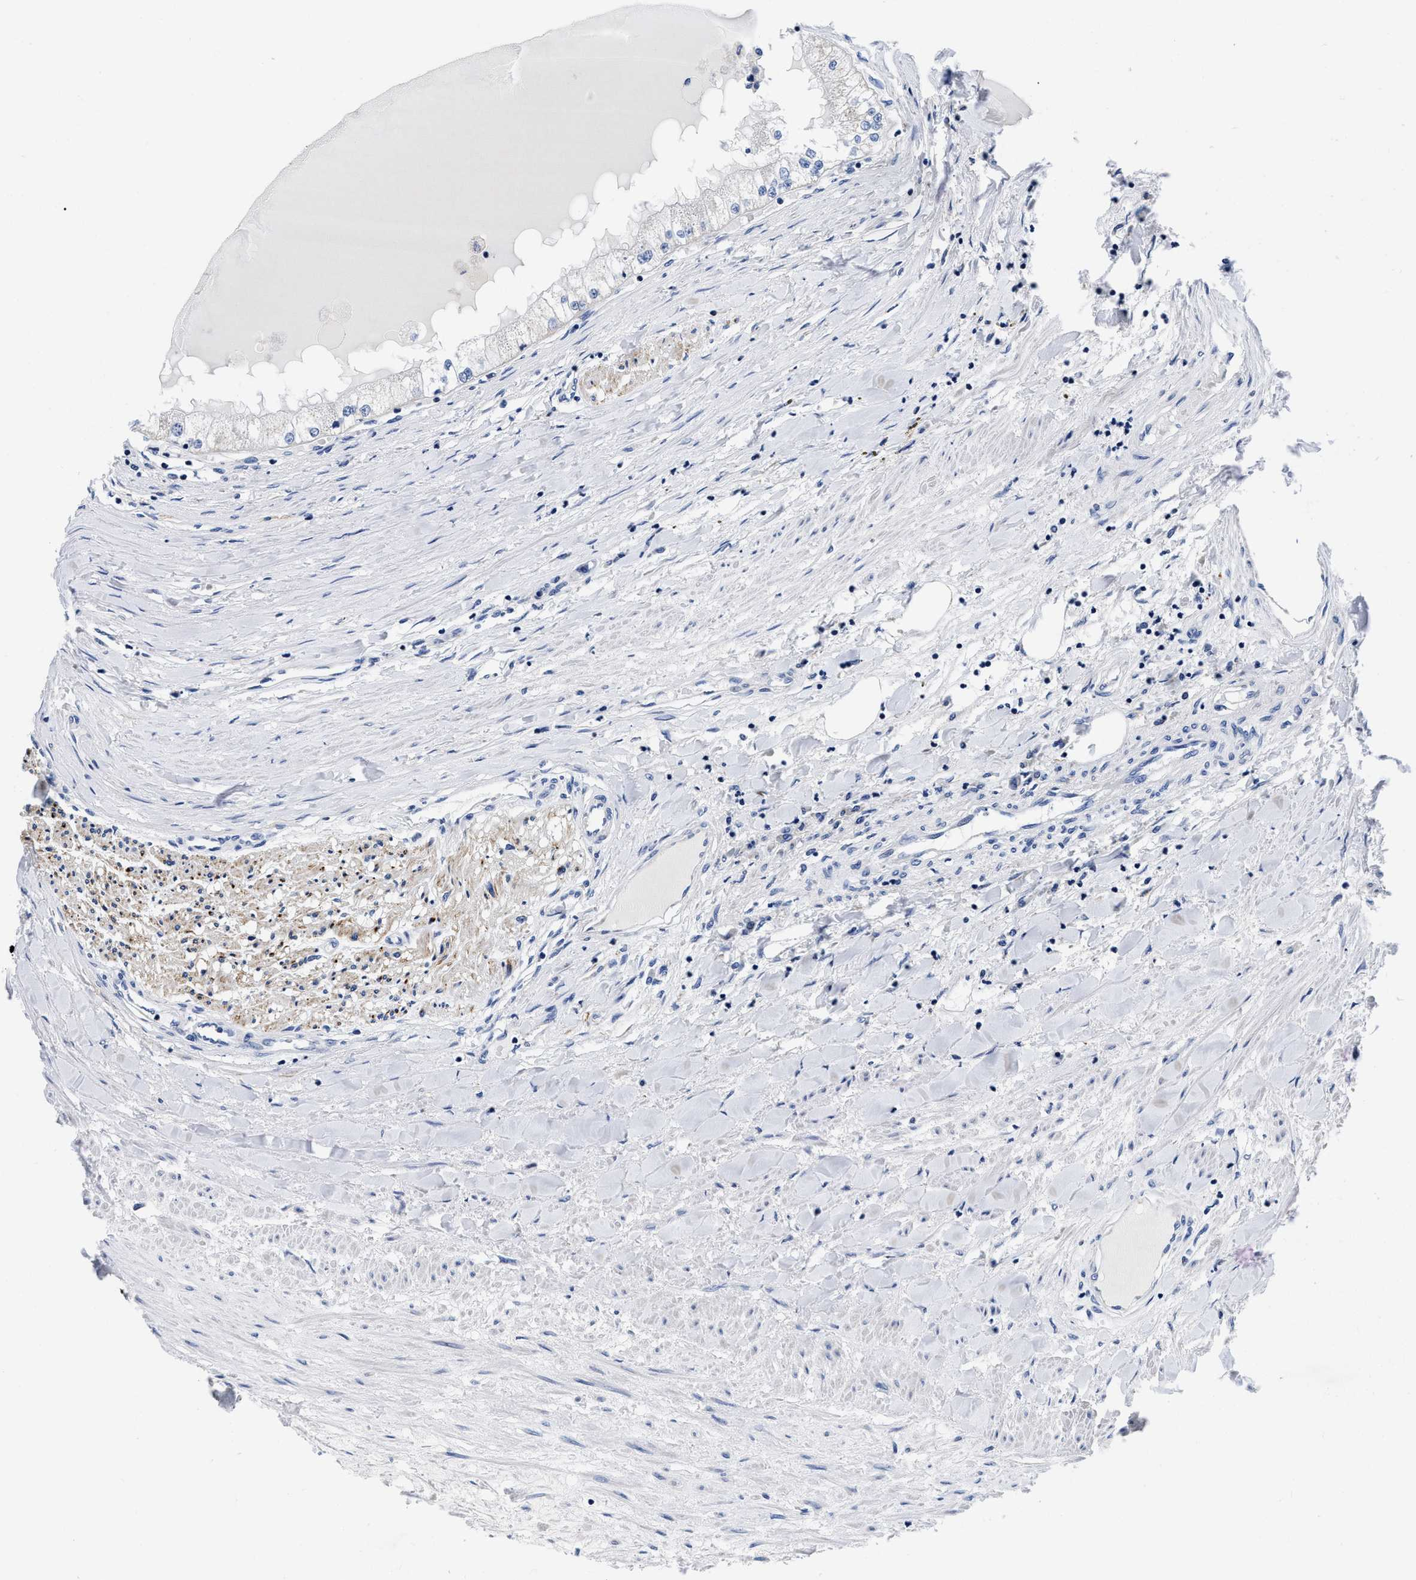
{"staining": {"intensity": "negative", "quantity": "none", "location": "none"}, "tissue": "renal cancer", "cell_type": "Tumor cells", "image_type": "cancer", "snomed": [{"axis": "morphology", "description": "Adenocarcinoma, NOS"}, {"axis": "topography", "description": "Kidney"}], "caption": "Tumor cells are negative for protein expression in human renal adenocarcinoma.", "gene": "SLC35F1", "patient": {"sex": "male", "age": 68}}